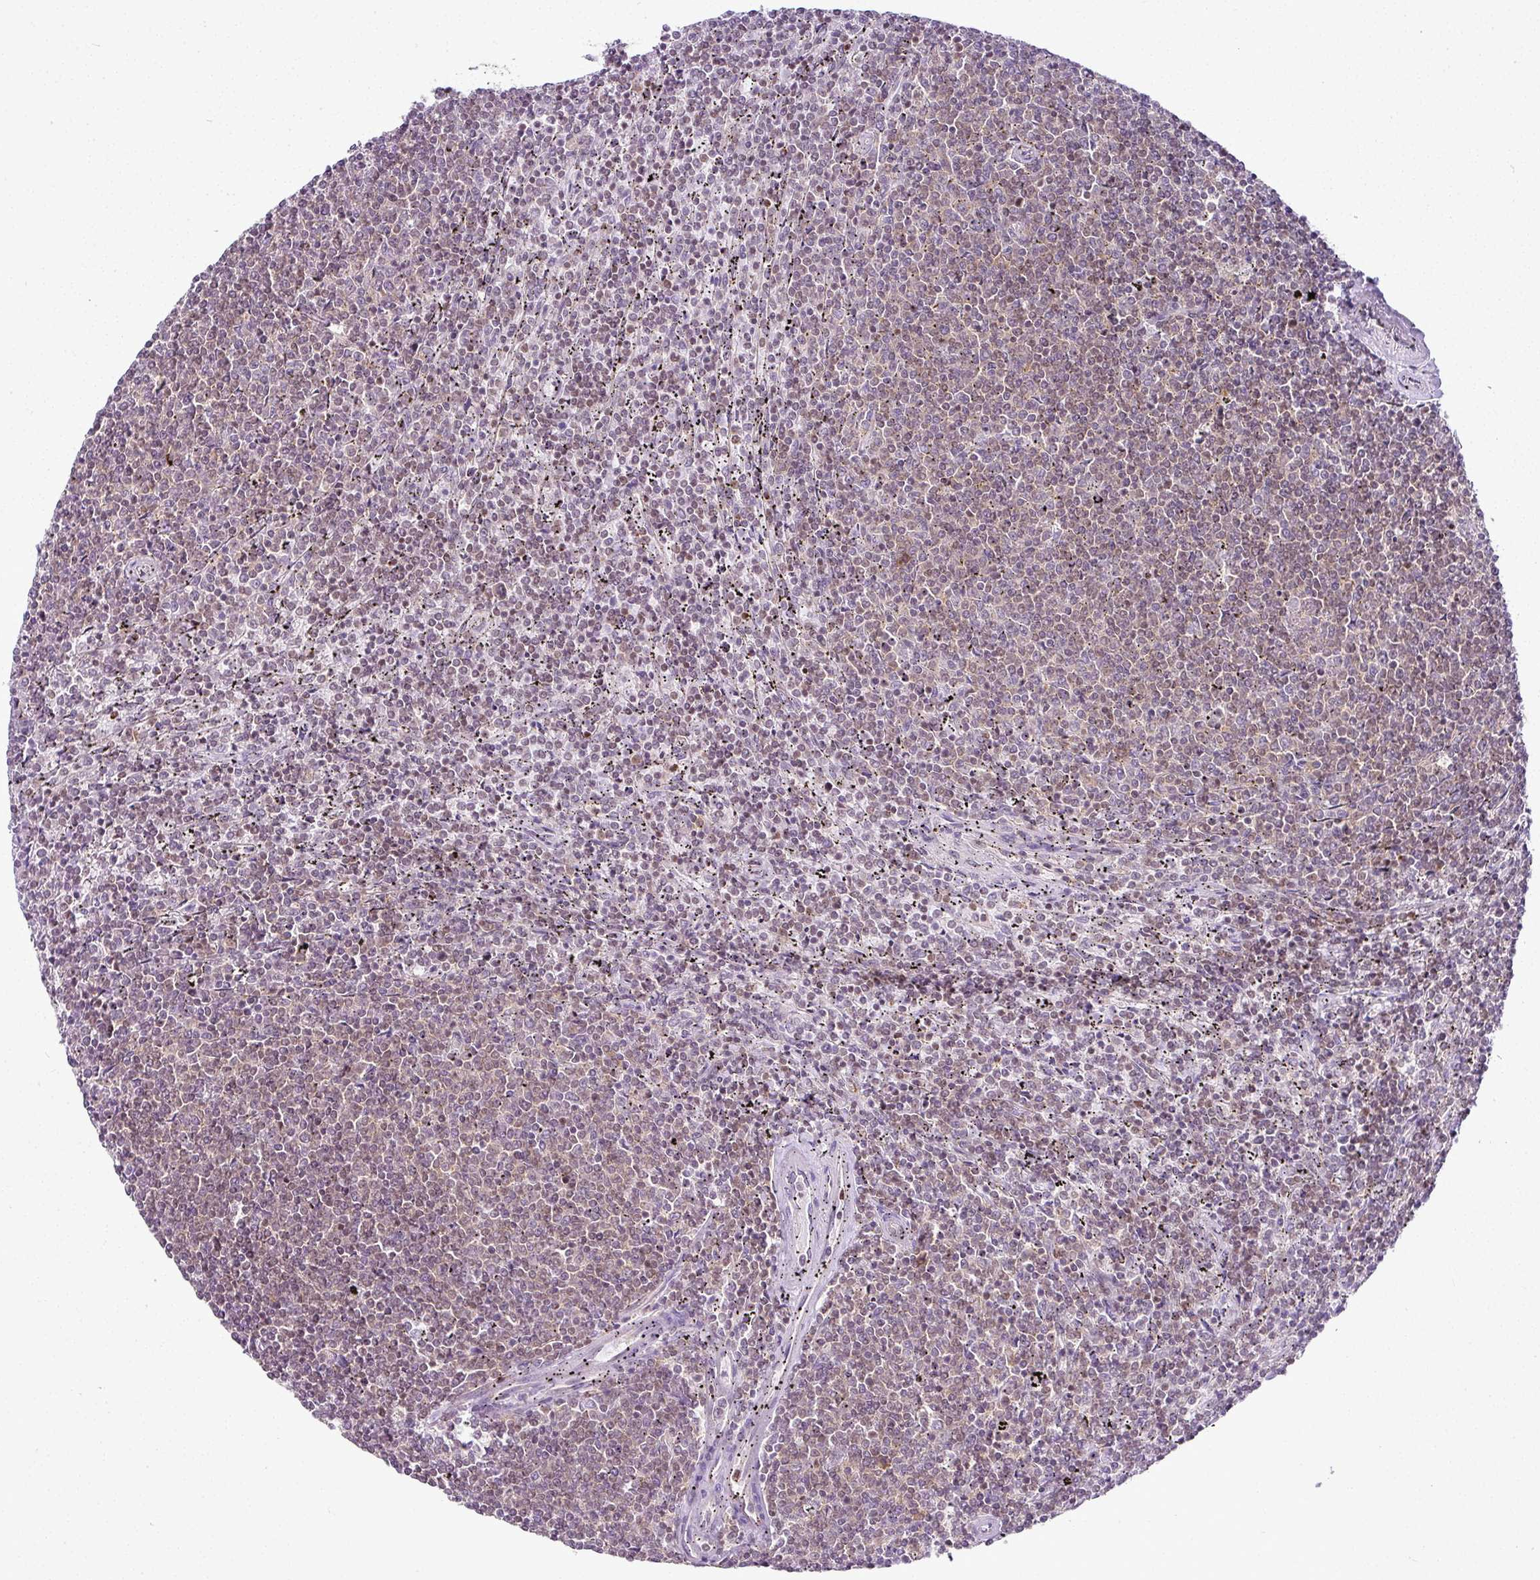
{"staining": {"intensity": "weak", "quantity": "25%-75%", "location": "nuclear"}, "tissue": "lymphoma", "cell_type": "Tumor cells", "image_type": "cancer", "snomed": [{"axis": "morphology", "description": "Malignant lymphoma, non-Hodgkin's type, Low grade"}, {"axis": "topography", "description": "Spleen"}], "caption": "About 25%-75% of tumor cells in lymphoma show weak nuclear protein staining as visualized by brown immunohistochemical staining.", "gene": "FAM32A", "patient": {"sex": "female", "age": 50}}